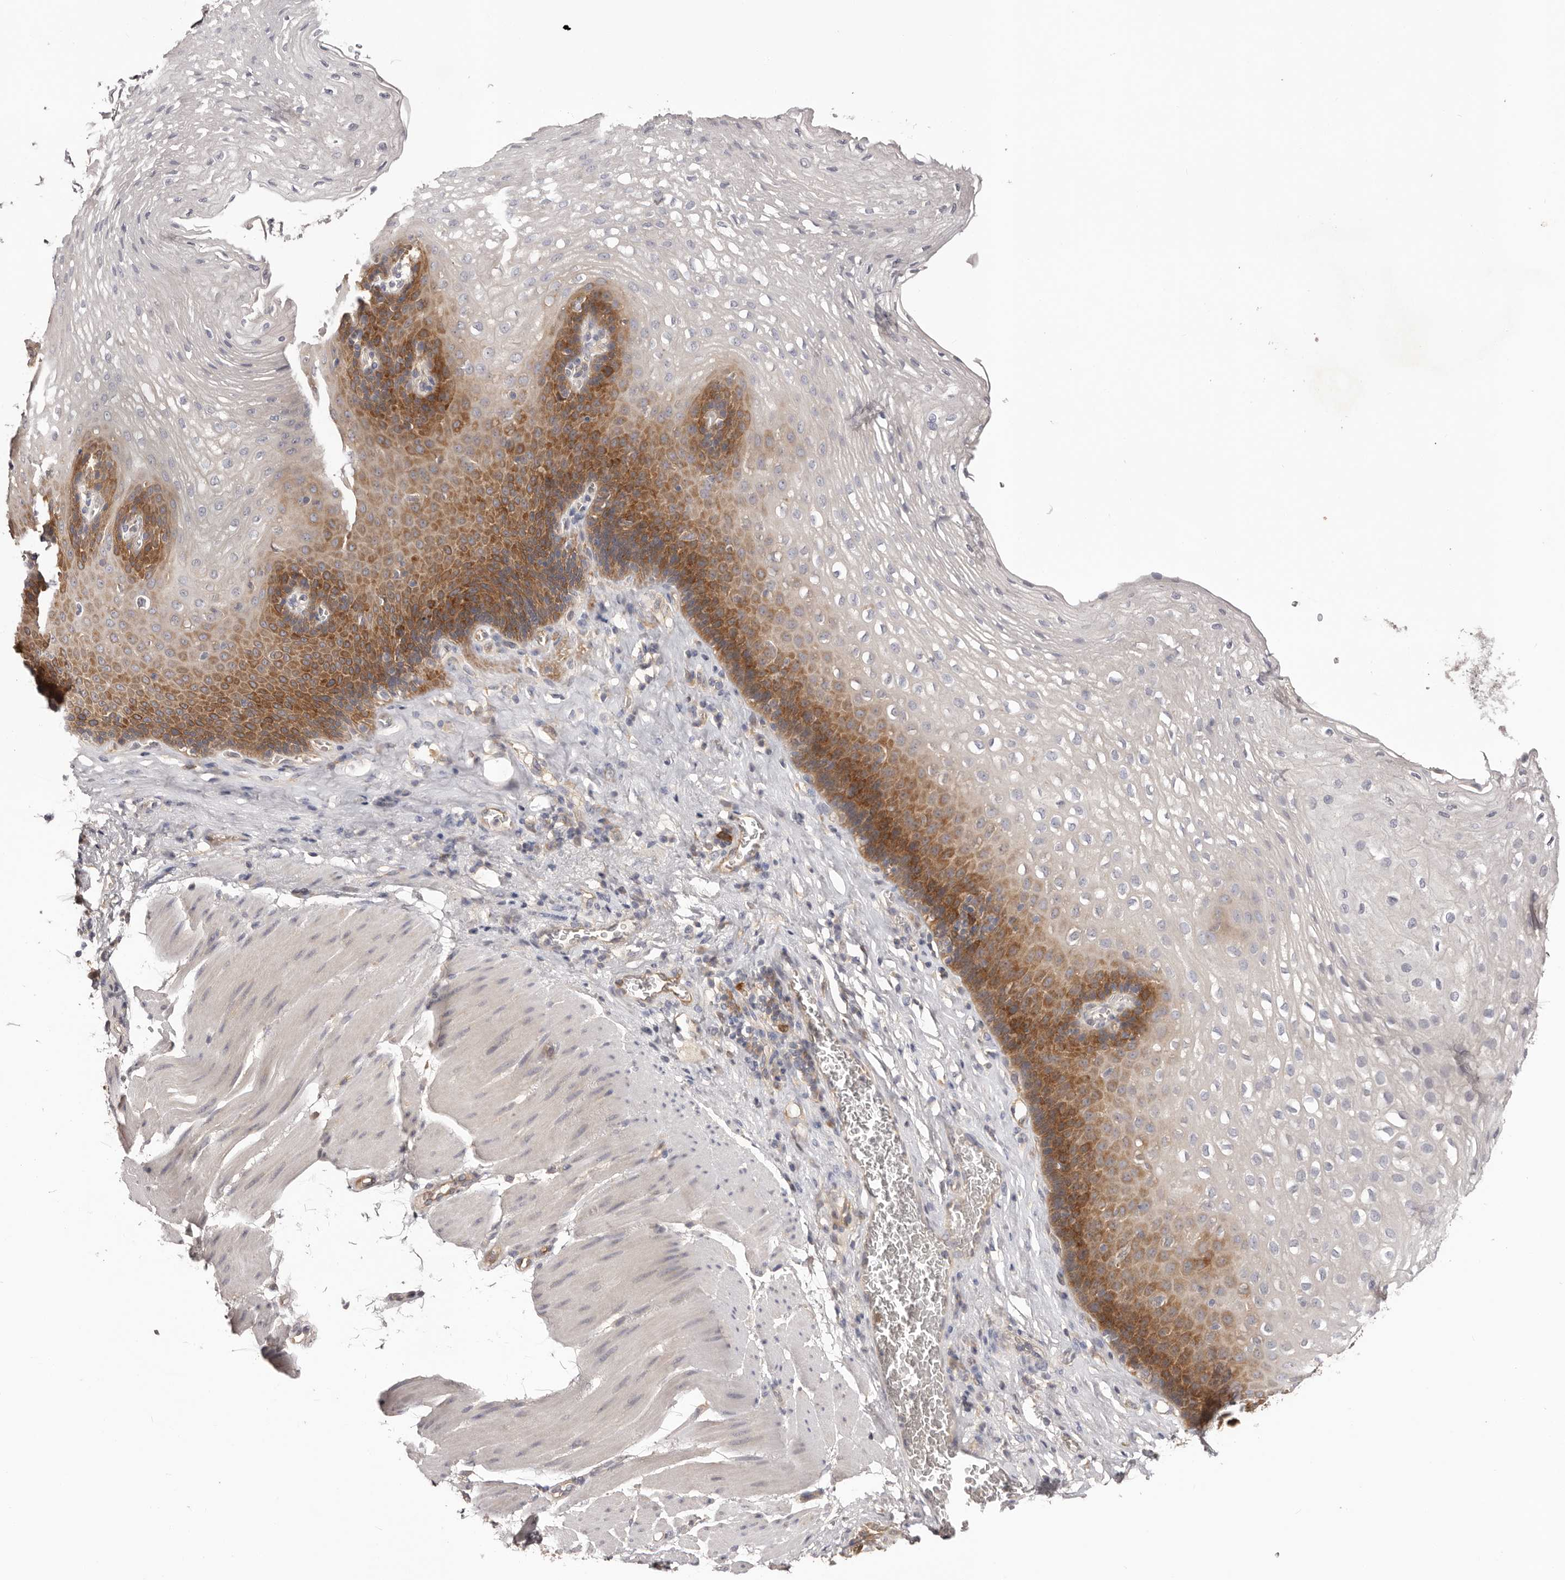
{"staining": {"intensity": "moderate", "quantity": ">75%", "location": "cytoplasmic/membranous"}, "tissue": "esophagus", "cell_type": "Squamous epithelial cells", "image_type": "normal", "snomed": [{"axis": "morphology", "description": "Normal tissue, NOS"}, {"axis": "topography", "description": "Esophagus"}], "caption": "Approximately >75% of squamous epithelial cells in benign human esophagus show moderate cytoplasmic/membranous protein staining as visualized by brown immunohistochemical staining.", "gene": "LTV1", "patient": {"sex": "female", "age": 66}}